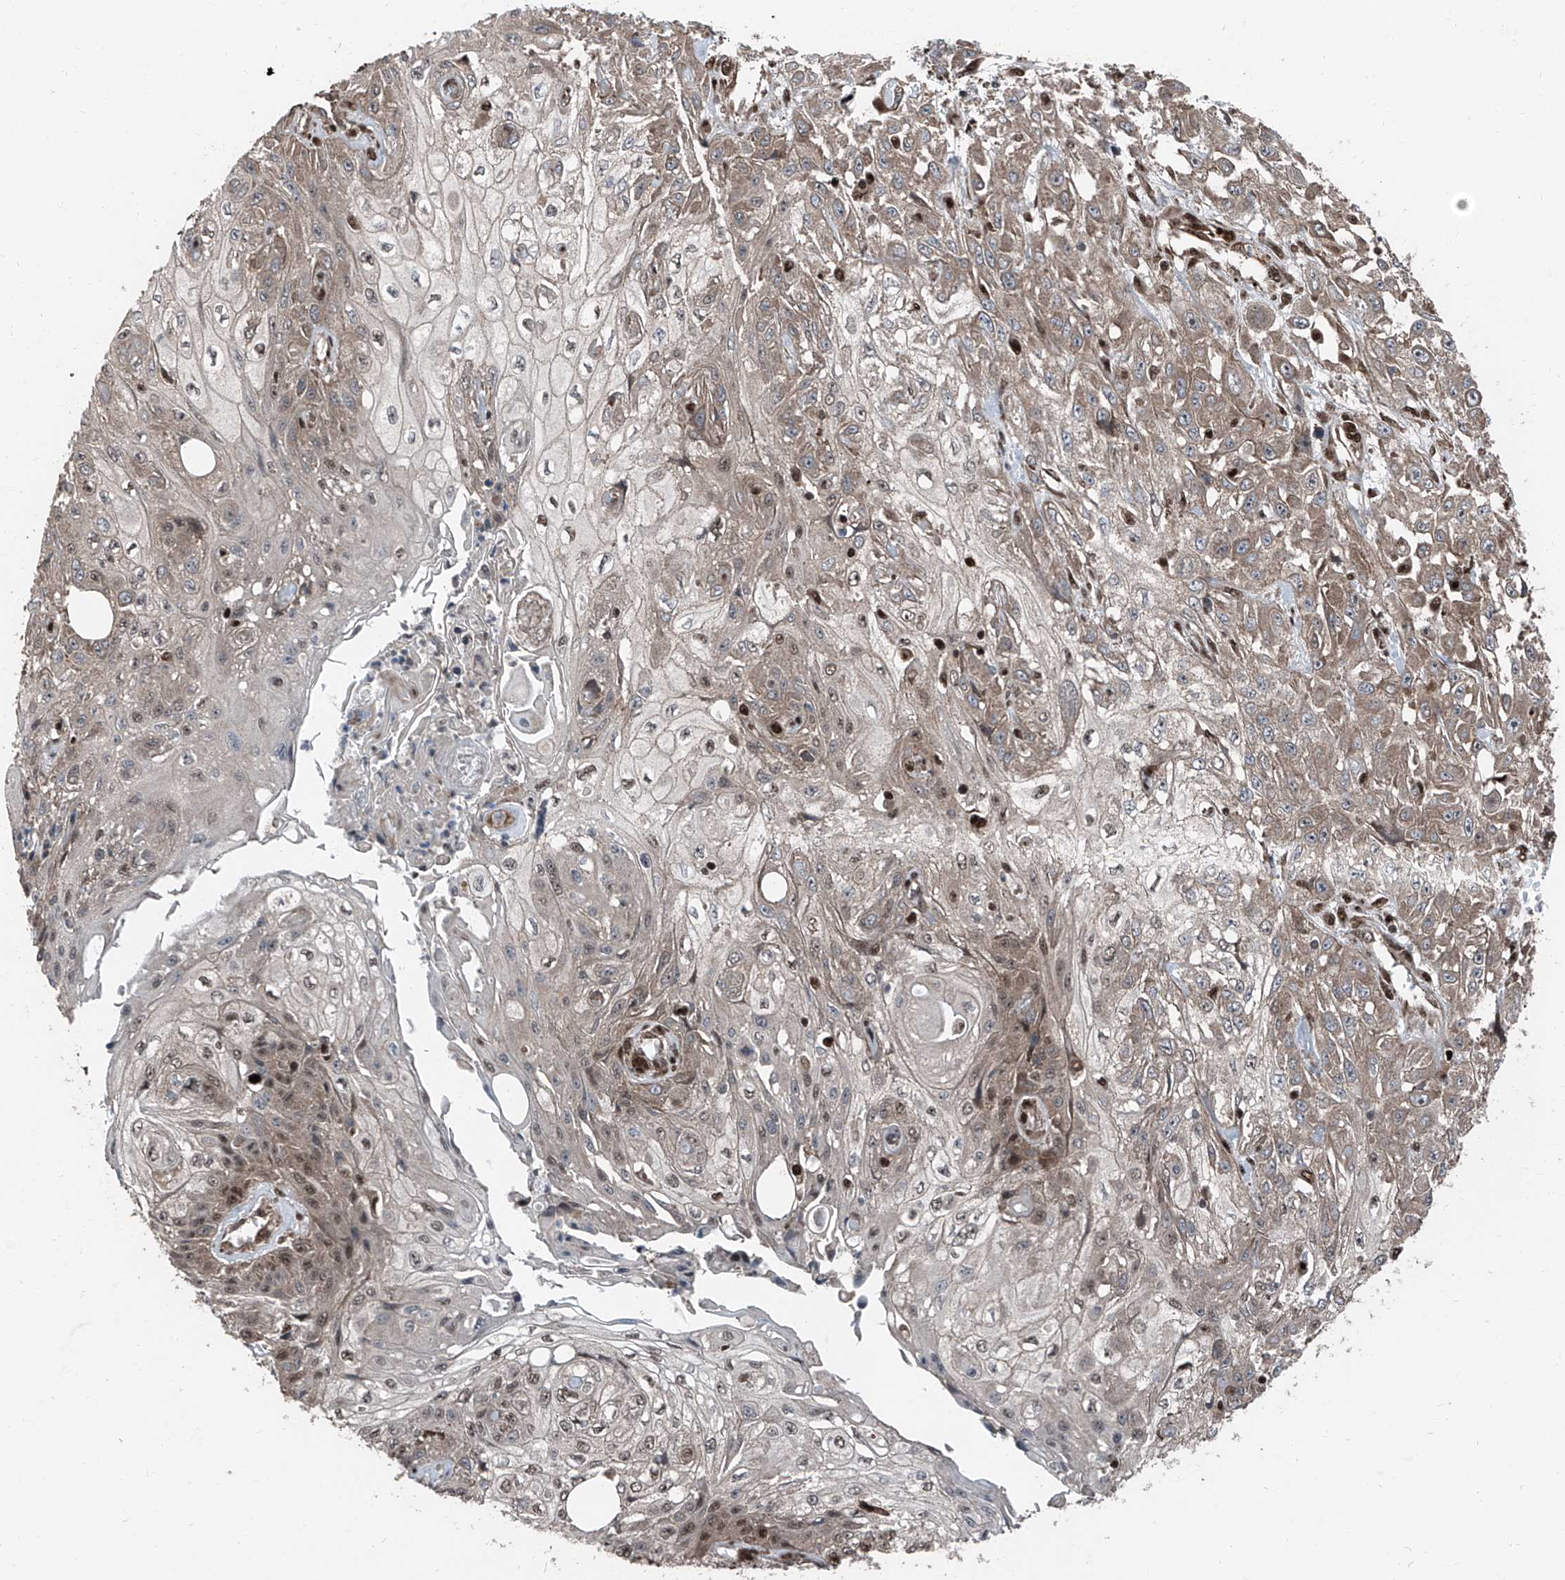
{"staining": {"intensity": "moderate", "quantity": ">75%", "location": "cytoplasmic/membranous,nuclear"}, "tissue": "skin cancer", "cell_type": "Tumor cells", "image_type": "cancer", "snomed": [{"axis": "morphology", "description": "Squamous cell carcinoma, NOS"}, {"axis": "morphology", "description": "Squamous cell carcinoma, metastatic, NOS"}, {"axis": "topography", "description": "Skin"}, {"axis": "topography", "description": "Lymph node"}], "caption": "The immunohistochemical stain labels moderate cytoplasmic/membranous and nuclear expression in tumor cells of squamous cell carcinoma (skin) tissue. The staining is performed using DAB (3,3'-diaminobenzidine) brown chromogen to label protein expression. The nuclei are counter-stained blue using hematoxylin.", "gene": "FKBP5", "patient": {"sex": "male", "age": 75}}